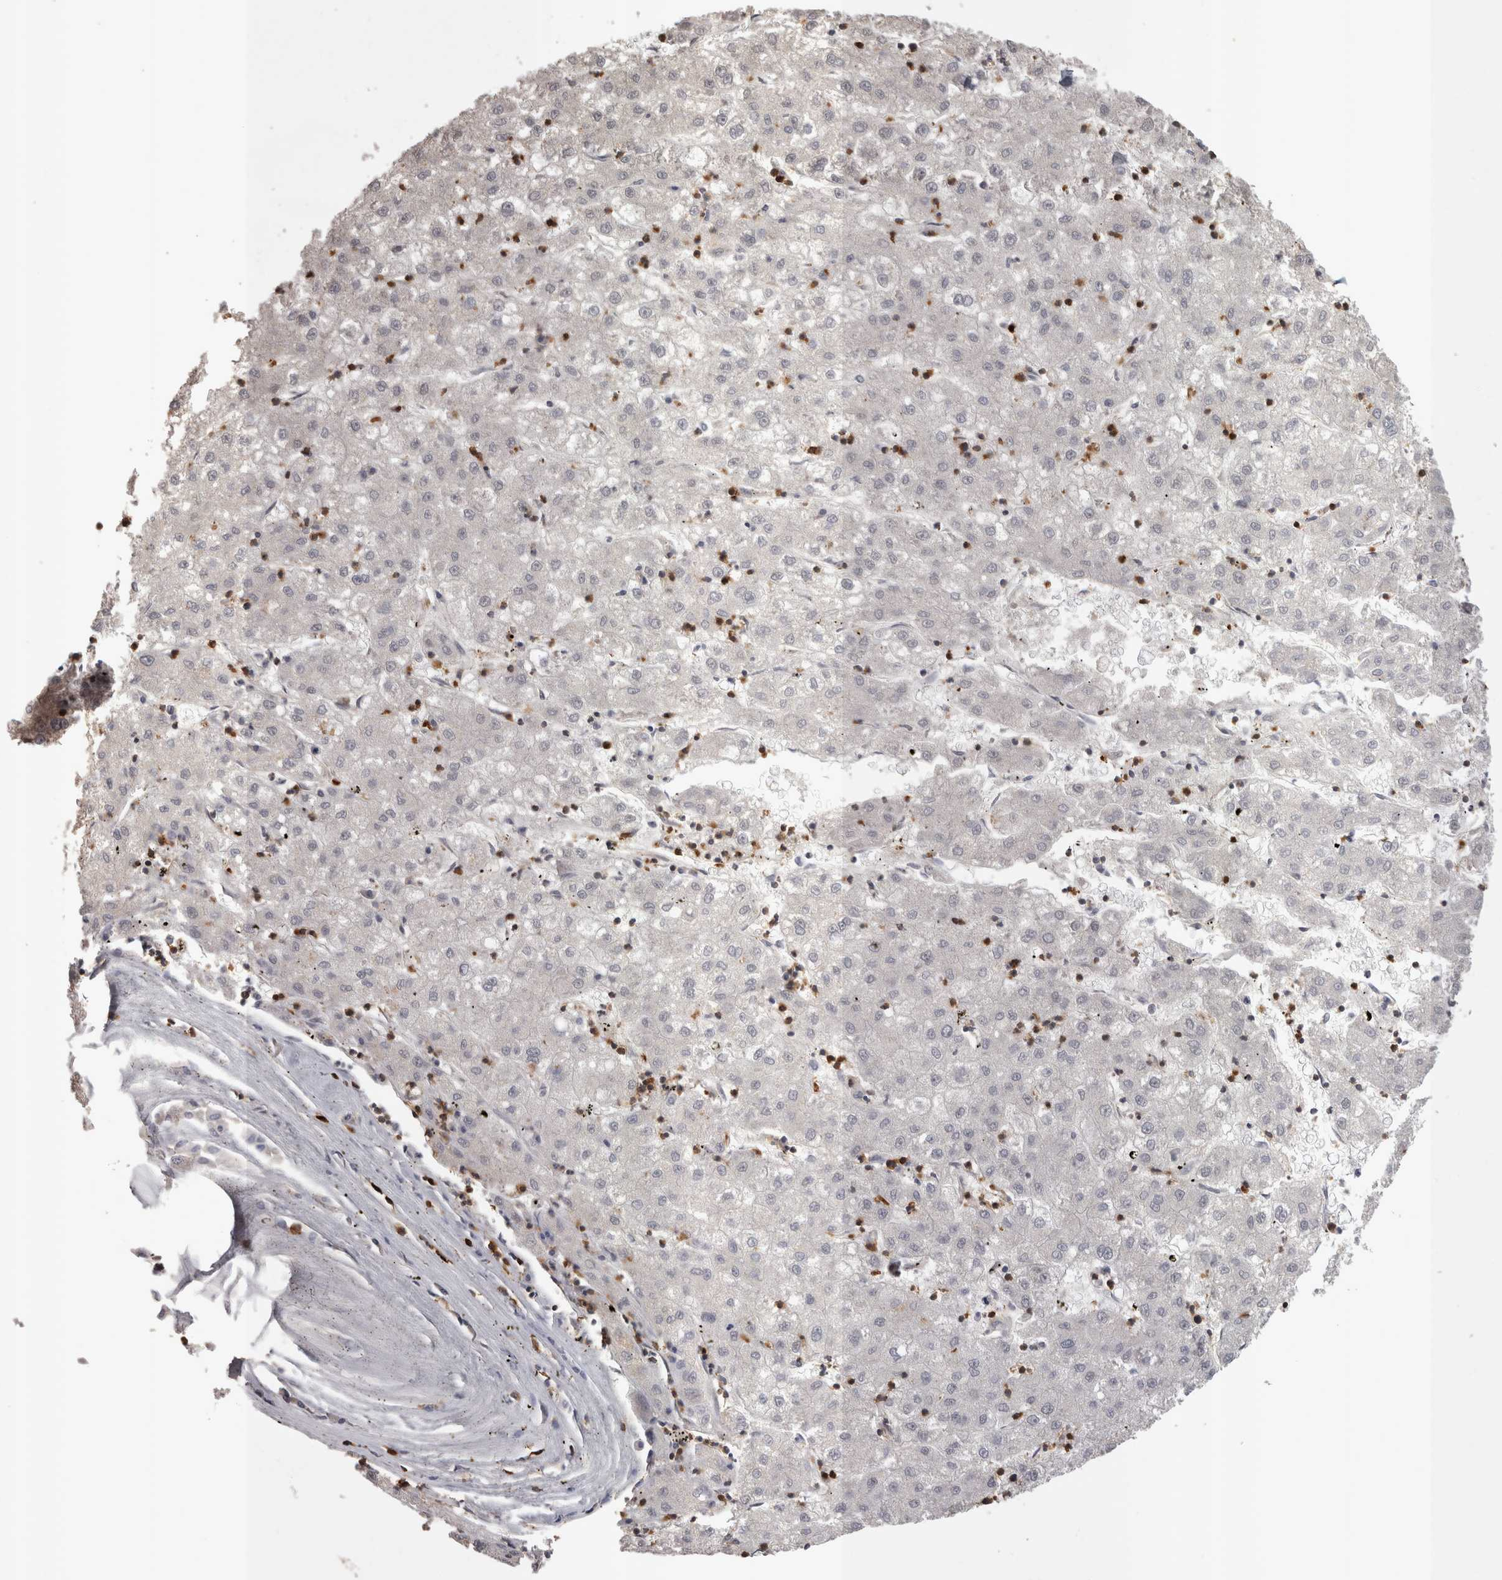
{"staining": {"intensity": "weak", "quantity": "<25%", "location": "nuclear"}, "tissue": "liver cancer", "cell_type": "Tumor cells", "image_type": "cancer", "snomed": [{"axis": "morphology", "description": "Carcinoma, Hepatocellular, NOS"}, {"axis": "topography", "description": "Liver"}], "caption": "Human hepatocellular carcinoma (liver) stained for a protein using immunohistochemistry exhibits no staining in tumor cells.", "gene": "SKAP1", "patient": {"sex": "male", "age": 72}}